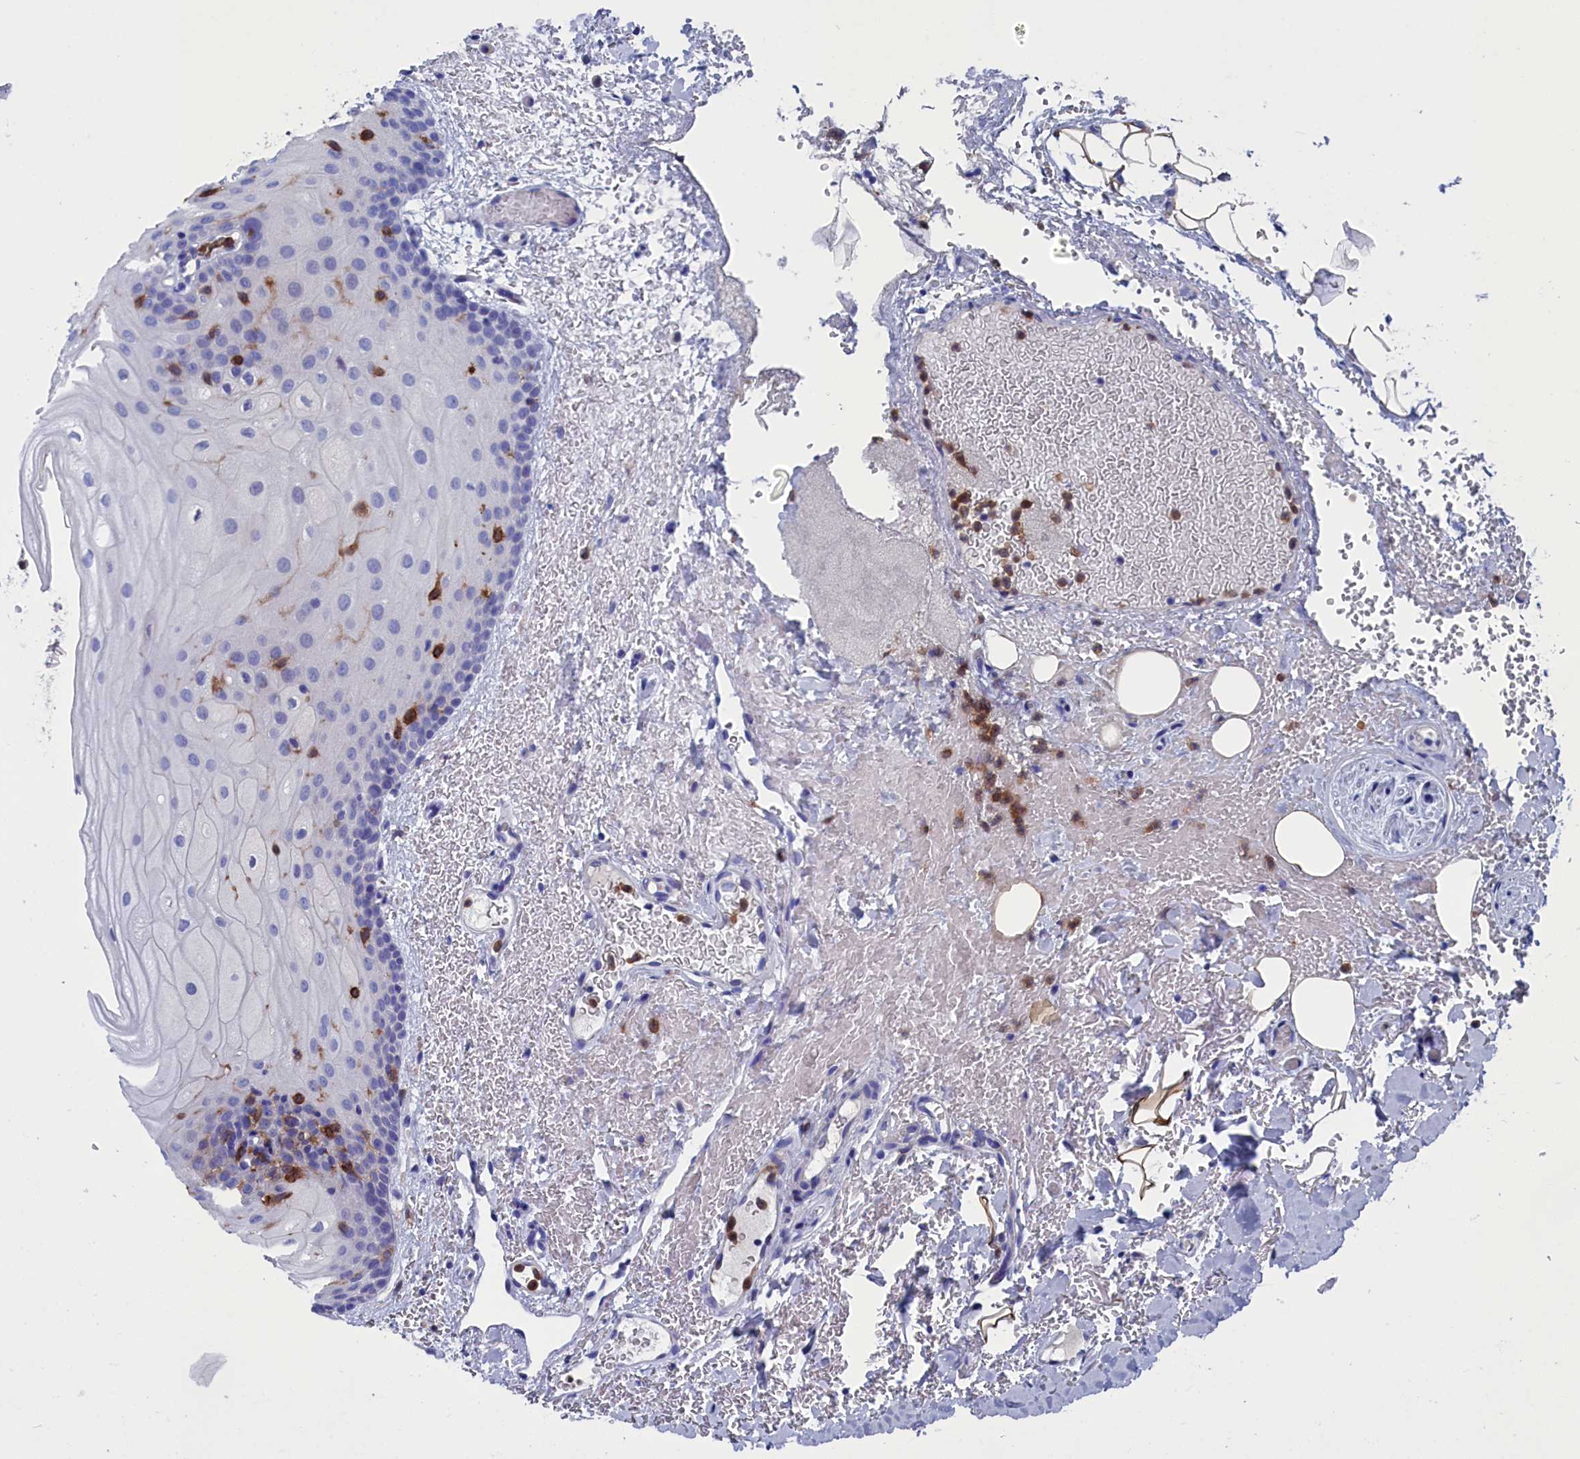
{"staining": {"intensity": "negative", "quantity": "none", "location": "none"}, "tissue": "oral mucosa", "cell_type": "Squamous epithelial cells", "image_type": "normal", "snomed": [{"axis": "morphology", "description": "Normal tissue, NOS"}, {"axis": "topography", "description": "Oral tissue"}], "caption": "Protein analysis of unremarkable oral mucosa reveals no significant expression in squamous epithelial cells.", "gene": "TYROBP", "patient": {"sex": "female", "age": 70}}